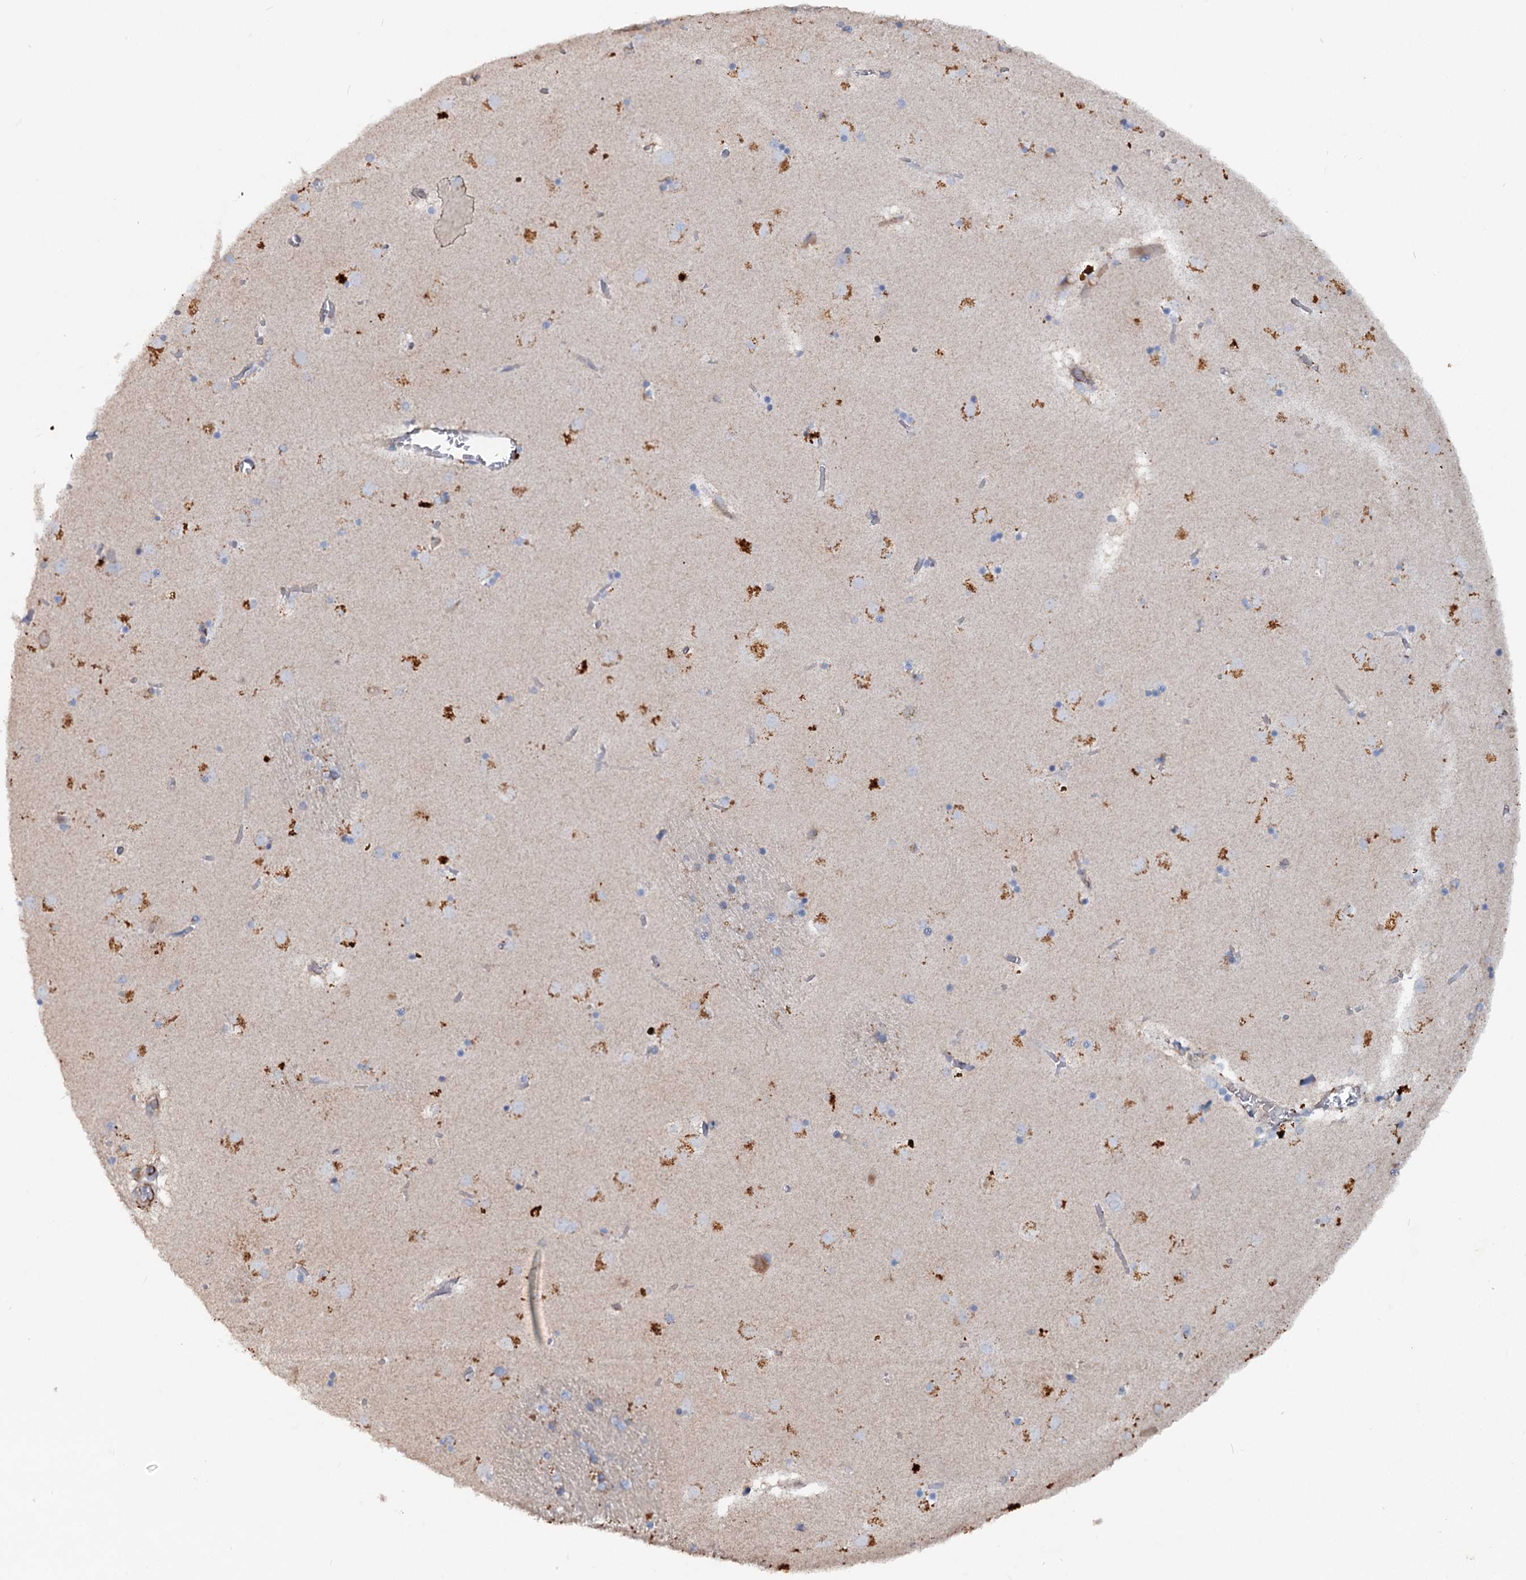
{"staining": {"intensity": "negative", "quantity": "none", "location": "none"}, "tissue": "caudate", "cell_type": "Glial cells", "image_type": "normal", "snomed": [{"axis": "morphology", "description": "Normal tissue, NOS"}, {"axis": "topography", "description": "Lateral ventricle wall"}], "caption": "Immunohistochemistry photomicrograph of normal caudate: human caudate stained with DAB shows no significant protein positivity in glial cells. The staining was performed using DAB (3,3'-diaminobenzidine) to visualize the protein expression in brown, while the nuclei were stained in blue with hematoxylin (Magnification: 20x).", "gene": "IL17RD", "patient": {"sex": "male", "age": 70}}